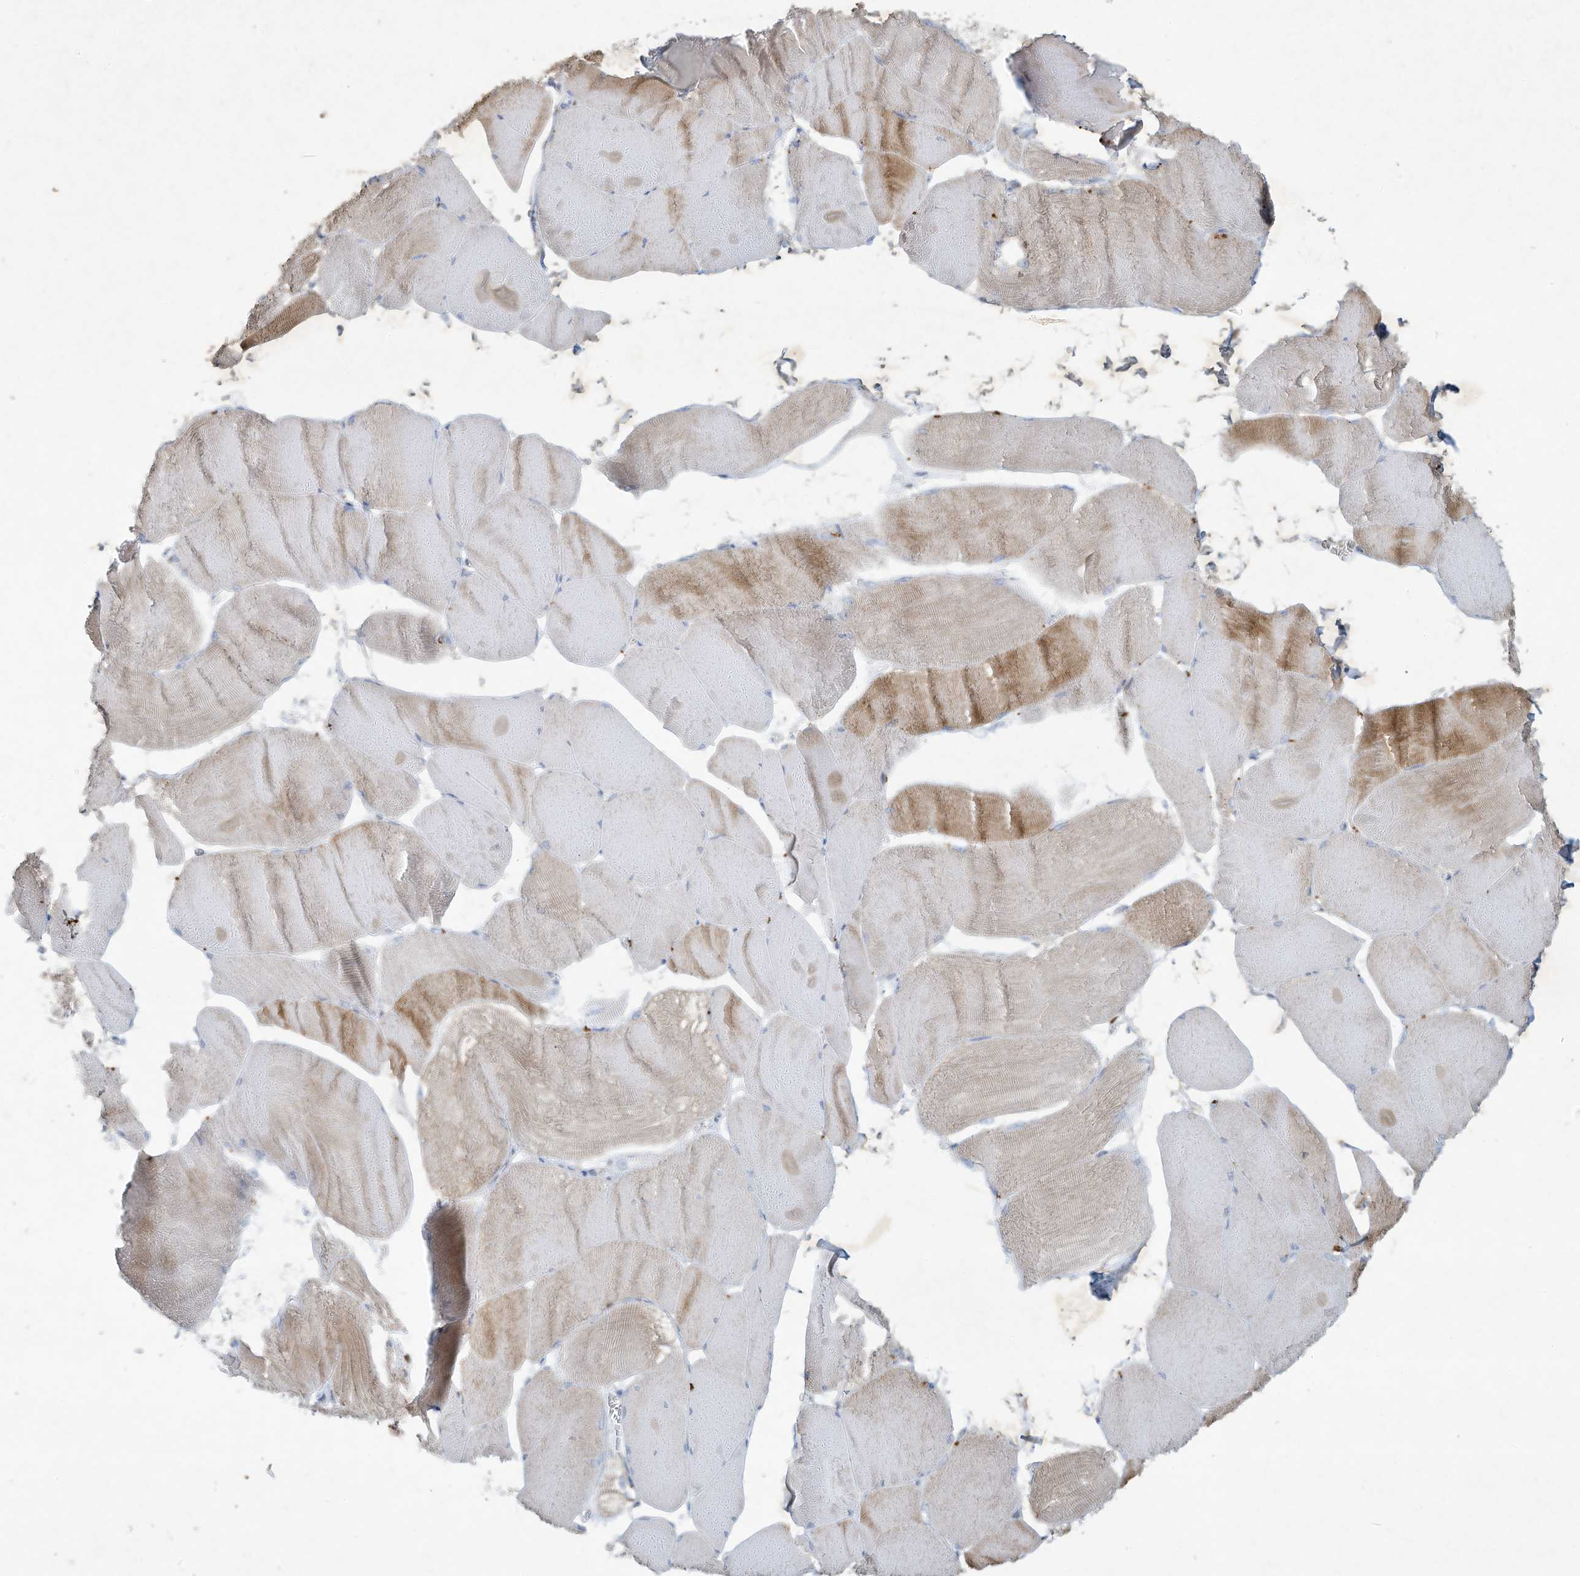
{"staining": {"intensity": "moderate", "quantity": "<25%", "location": "cytoplasmic/membranous"}, "tissue": "skeletal muscle", "cell_type": "Myocytes", "image_type": "normal", "snomed": [{"axis": "morphology", "description": "Normal tissue, NOS"}, {"axis": "morphology", "description": "Basal cell carcinoma"}, {"axis": "topography", "description": "Skeletal muscle"}], "caption": "An image of skeletal muscle stained for a protein displays moderate cytoplasmic/membranous brown staining in myocytes. The staining was performed using DAB (3,3'-diaminobenzidine) to visualize the protein expression in brown, while the nuclei were stained in blue with hematoxylin (Magnification: 20x).", "gene": "TUBE1", "patient": {"sex": "female", "age": 64}}